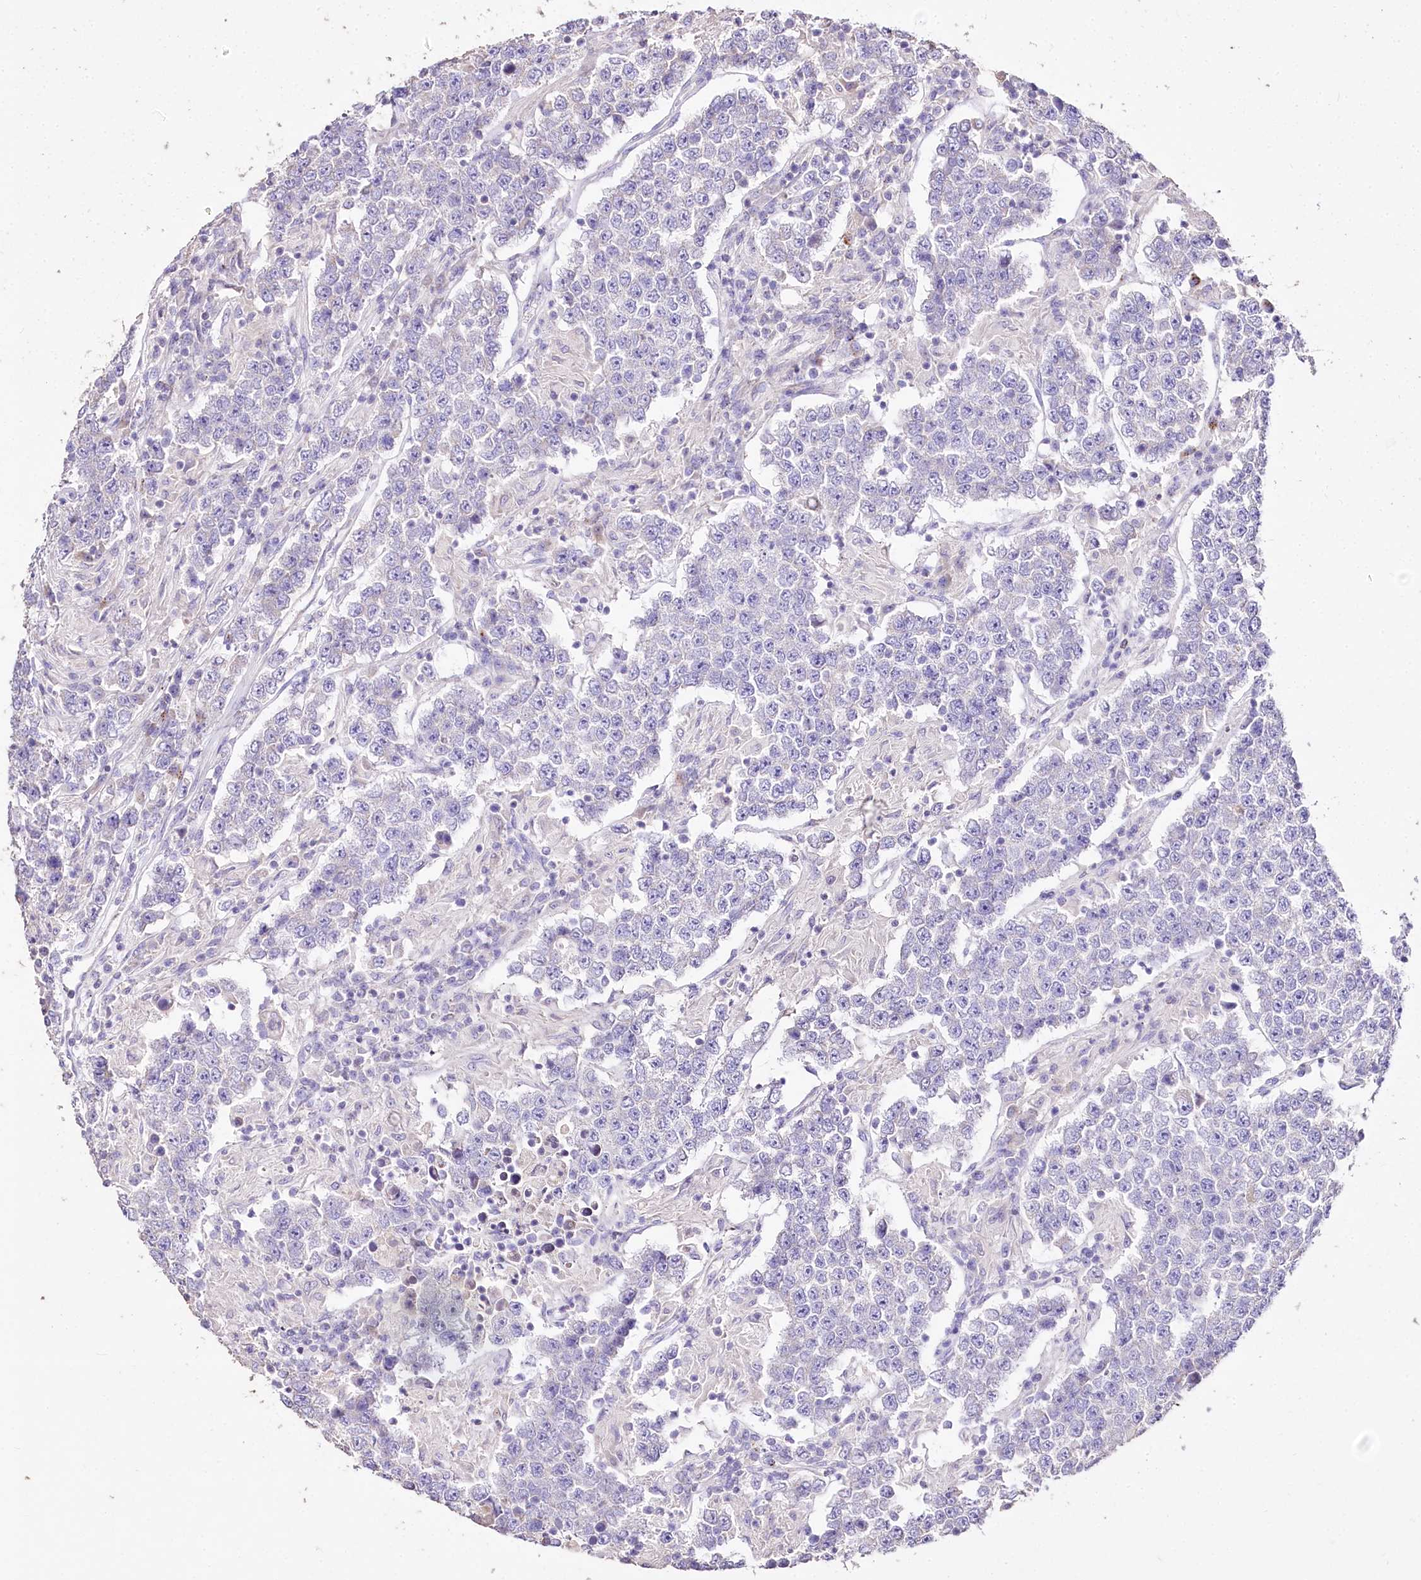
{"staining": {"intensity": "negative", "quantity": "none", "location": "none"}, "tissue": "testis cancer", "cell_type": "Tumor cells", "image_type": "cancer", "snomed": [{"axis": "morphology", "description": "Normal tissue, NOS"}, {"axis": "morphology", "description": "Urothelial carcinoma, High grade"}, {"axis": "morphology", "description": "Seminoma, NOS"}, {"axis": "morphology", "description": "Carcinoma, Embryonal, NOS"}, {"axis": "topography", "description": "Urinary bladder"}, {"axis": "topography", "description": "Testis"}], "caption": "The image displays no staining of tumor cells in testis seminoma.", "gene": "PTER", "patient": {"sex": "male", "age": 41}}